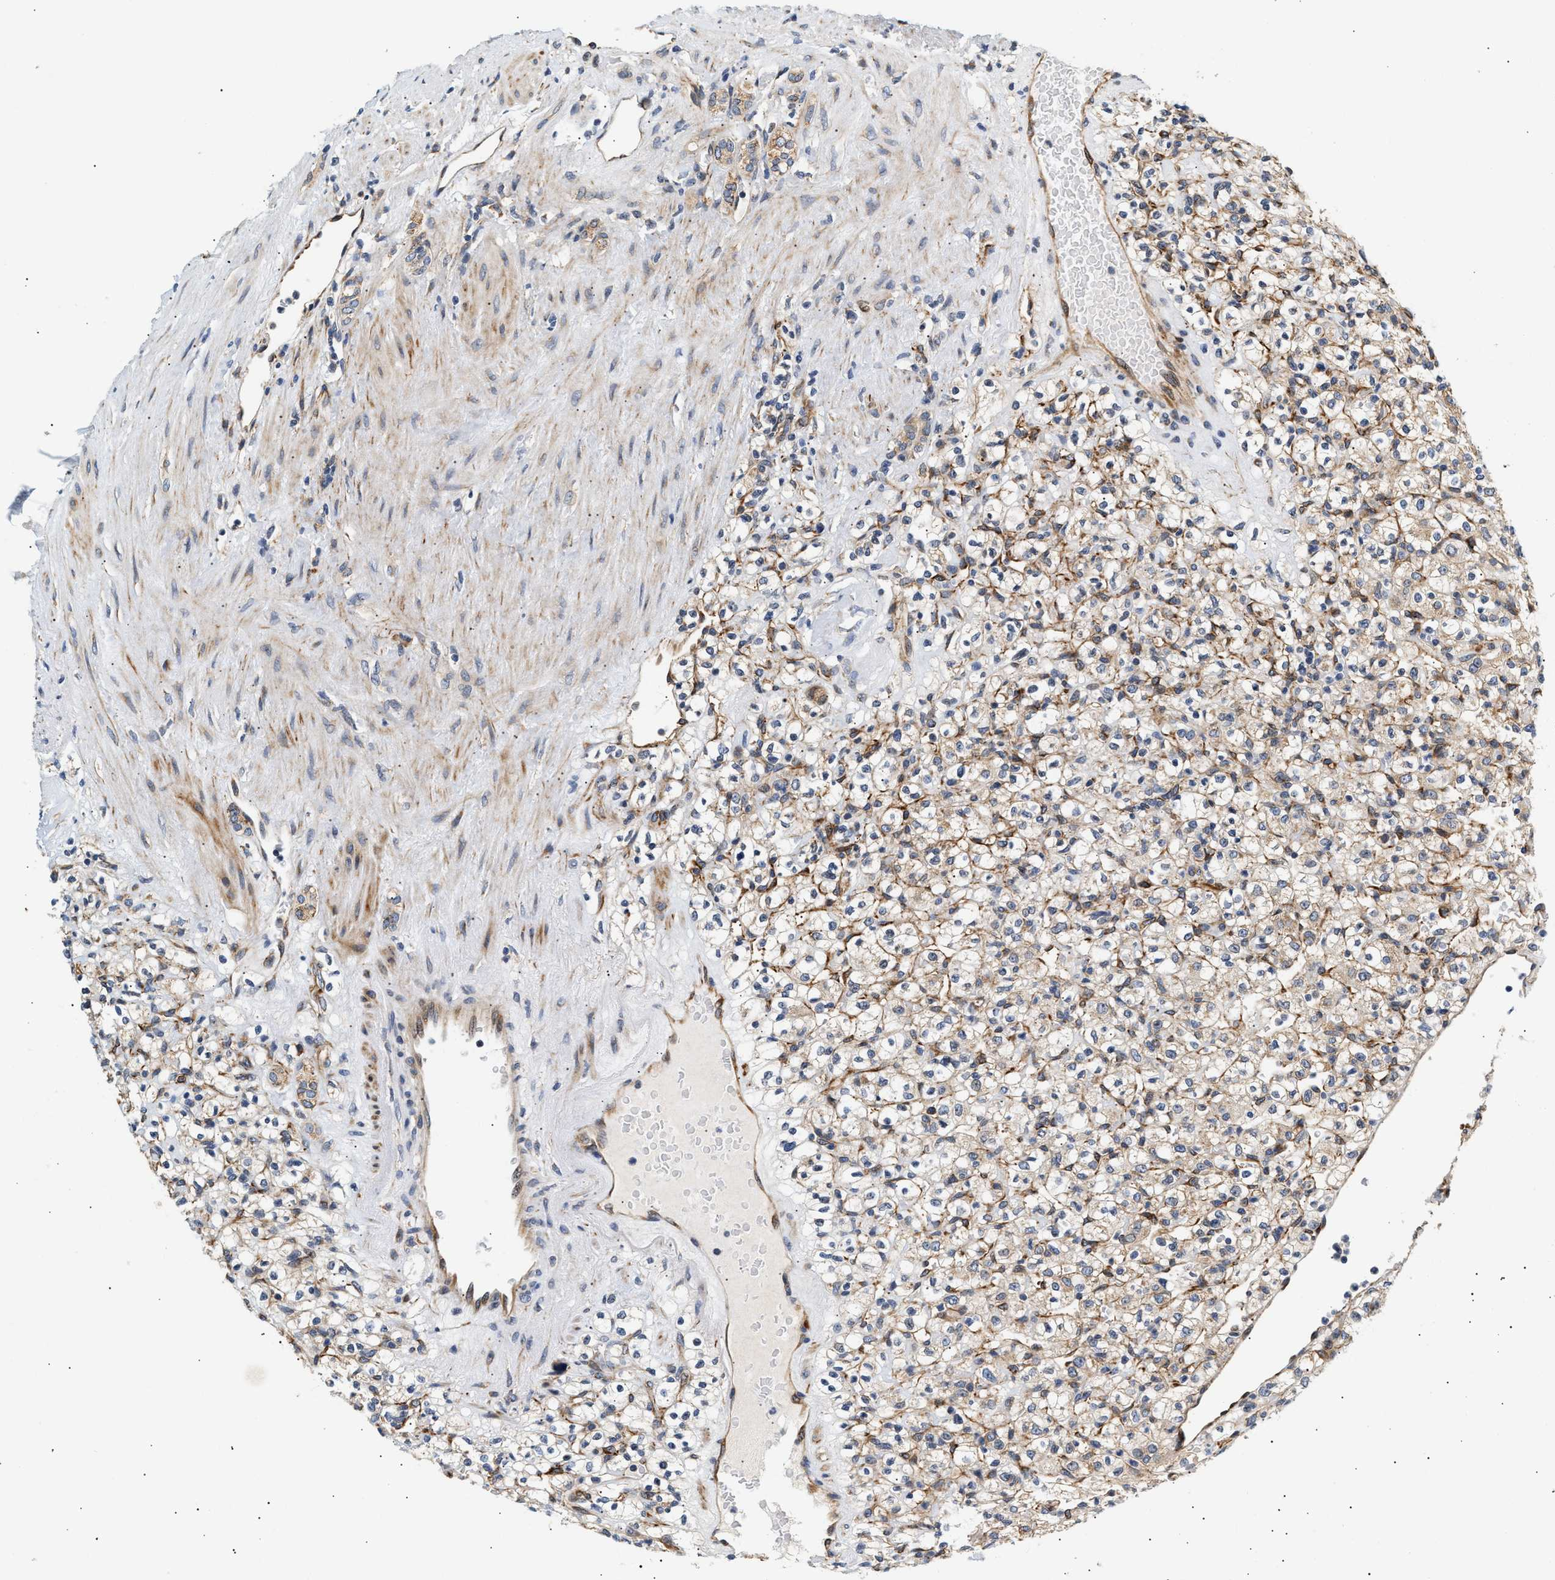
{"staining": {"intensity": "weak", "quantity": "<25%", "location": "cytoplasmic/membranous"}, "tissue": "renal cancer", "cell_type": "Tumor cells", "image_type": "cancer", "snomed": [{"axis": "morphology", "description": "Normal tissue, NOS"}, {"axis": "morphology", "description": "Adenocarcinoma, NOS"}, {"axis": "topography", "description": "Kidney"}], "caption": "Renal adenocarcinoma was stained to show a protein in brown. There is no significant positivity in tumor cells. (DAB IHC, high magnification).", "gene": "IFT74", "patient": {"sex": "female", "age": 72}}